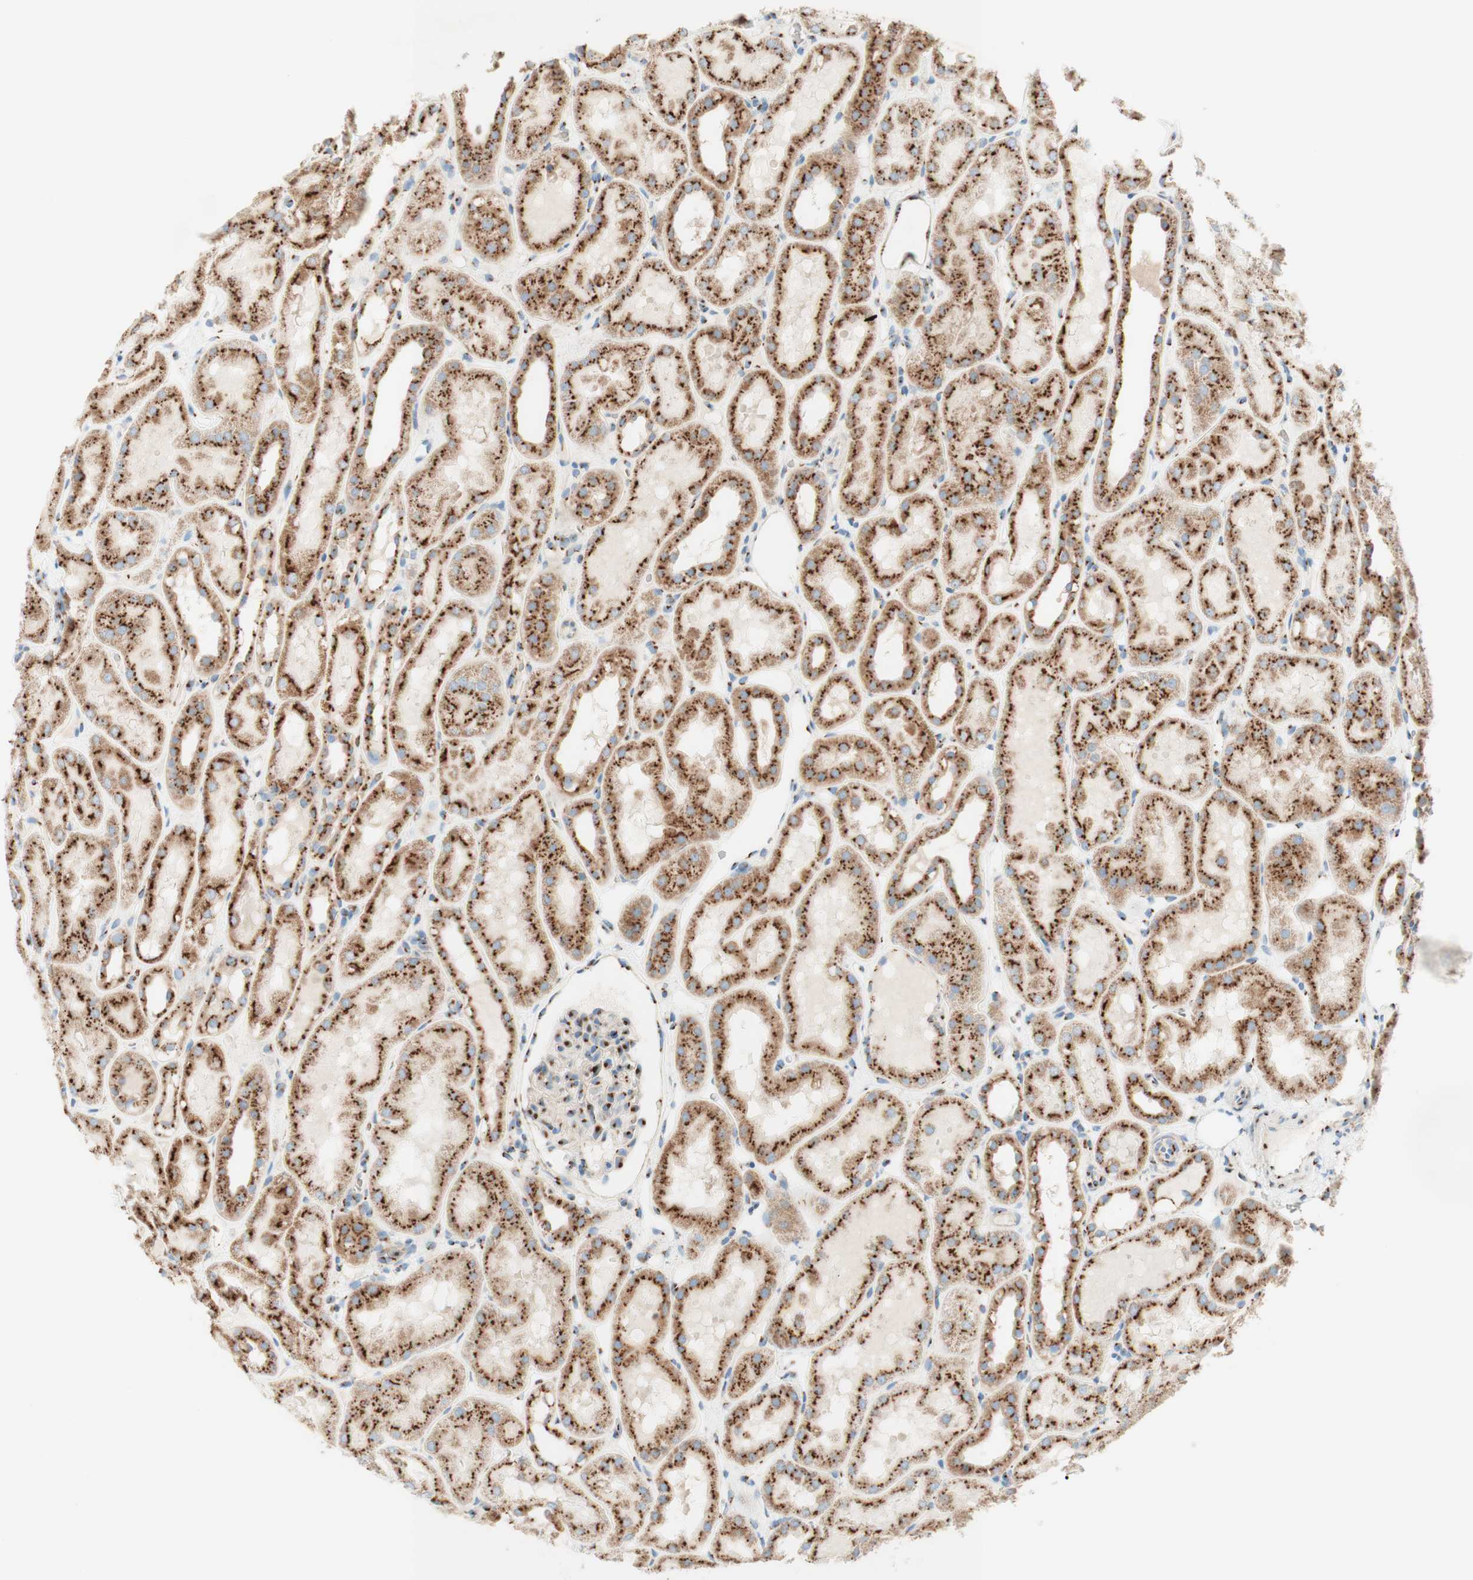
{"staining": {"intensity": "strong", "quantity": ">75%", "location": "cytoplasmic/membranous"}, "tissue": "kidney", "cell_type": "Cells in glomeruli", "image_type": "normal", "snomed": [{"axis": "morphology", "description": "Normal tissue, NOS"}, {"axis": "topography", "description": "Kidney"}, {"axis": "topography", "description": "Urinary bladder"}], "caption": "Strong cytoplasmic/membranous protein positivity is appreciated in about >75% of cells in glomeruli in kidney.", "gene": "GOLGB1", "patient": {"sex": "male", "age": 16}}